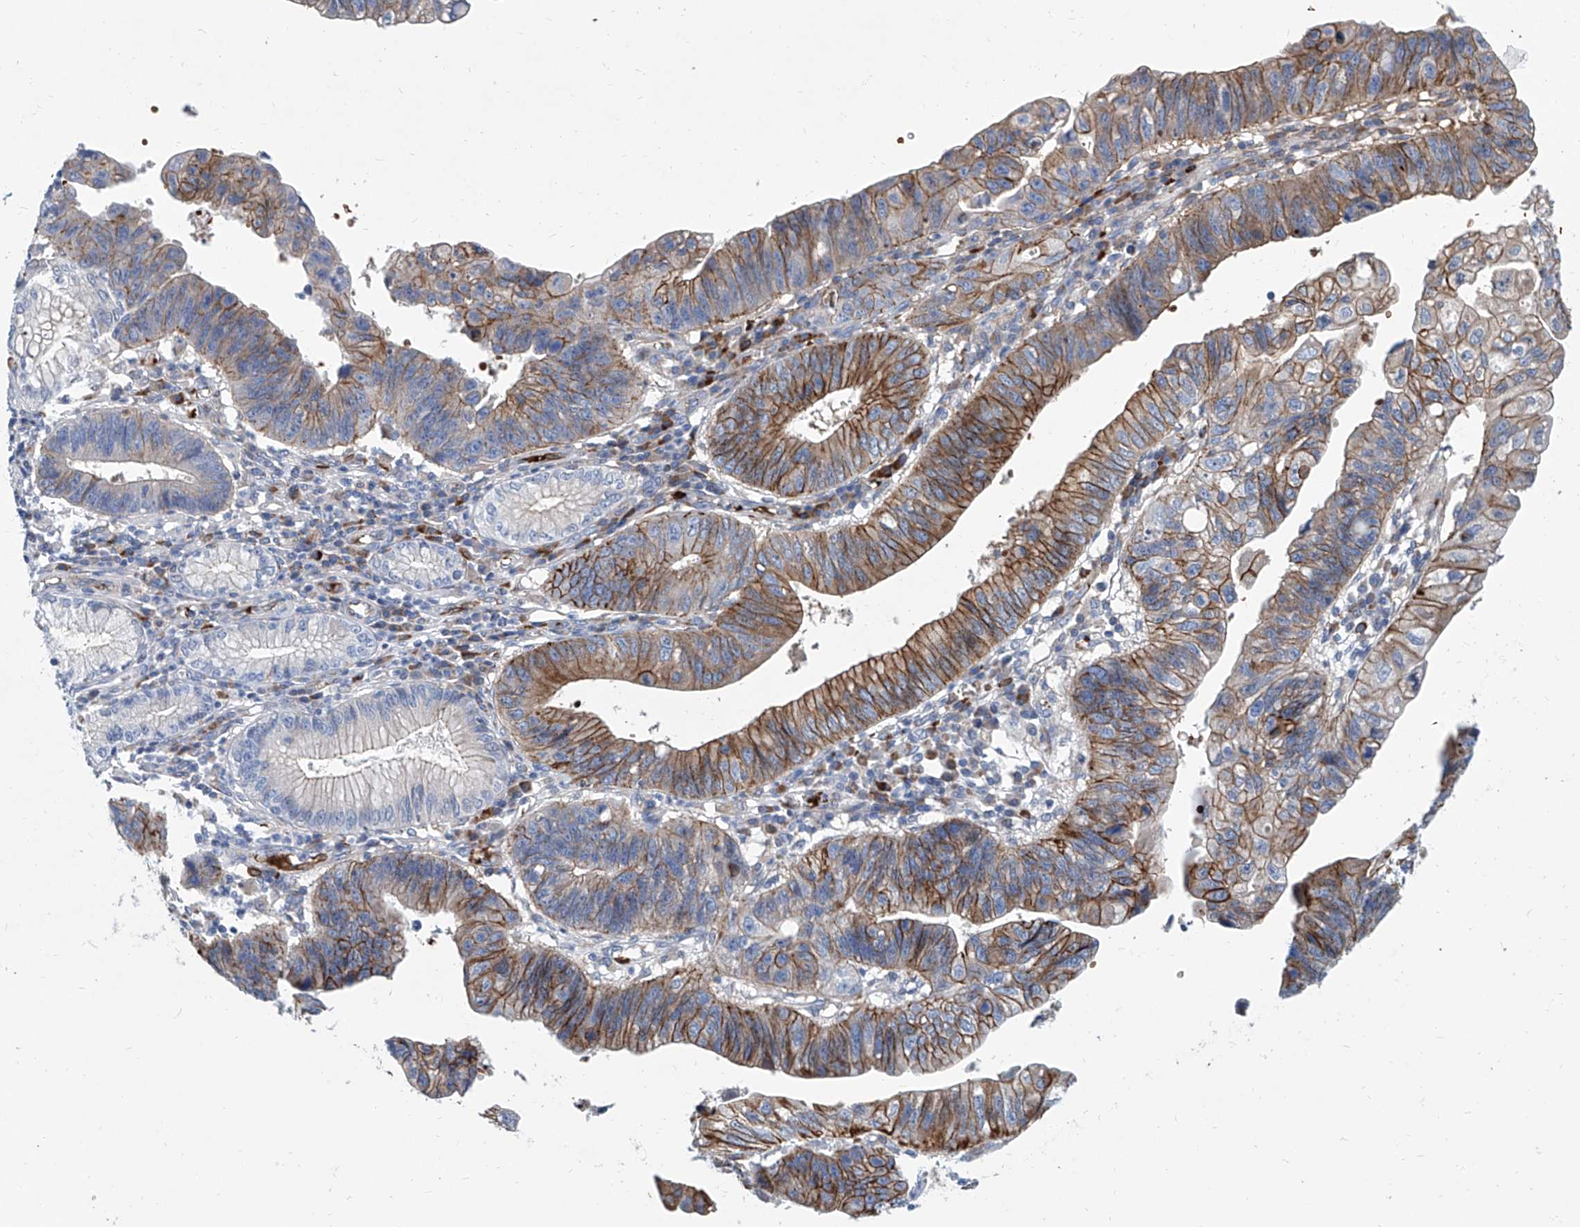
{"staining": {"intensity": "strong", "quantity": ">75%", "location": "cytoplasmic/membranous"}, "tissue": "stomach cancer", "cell_type": "Tumor cells", "image_type": "cancer", "snomed": [{"axis": "morphology", "description": "Adenocarcinoma, NOS"}, {"axis": "topography", "description": "Stomach"}], "caption": "High-magnification brightfield microscopy of adenocarcinoma (stomach) stained with DAB (3,3'-diaminobenzidine) (brown) and counterstained with hematoxylin (blue). tumor cells exhibit strong cytoplasmic/membranous expression is present in about>75% of cells.", "gene": "FPR2", "patient": {"sex": "male", "age": 59}}